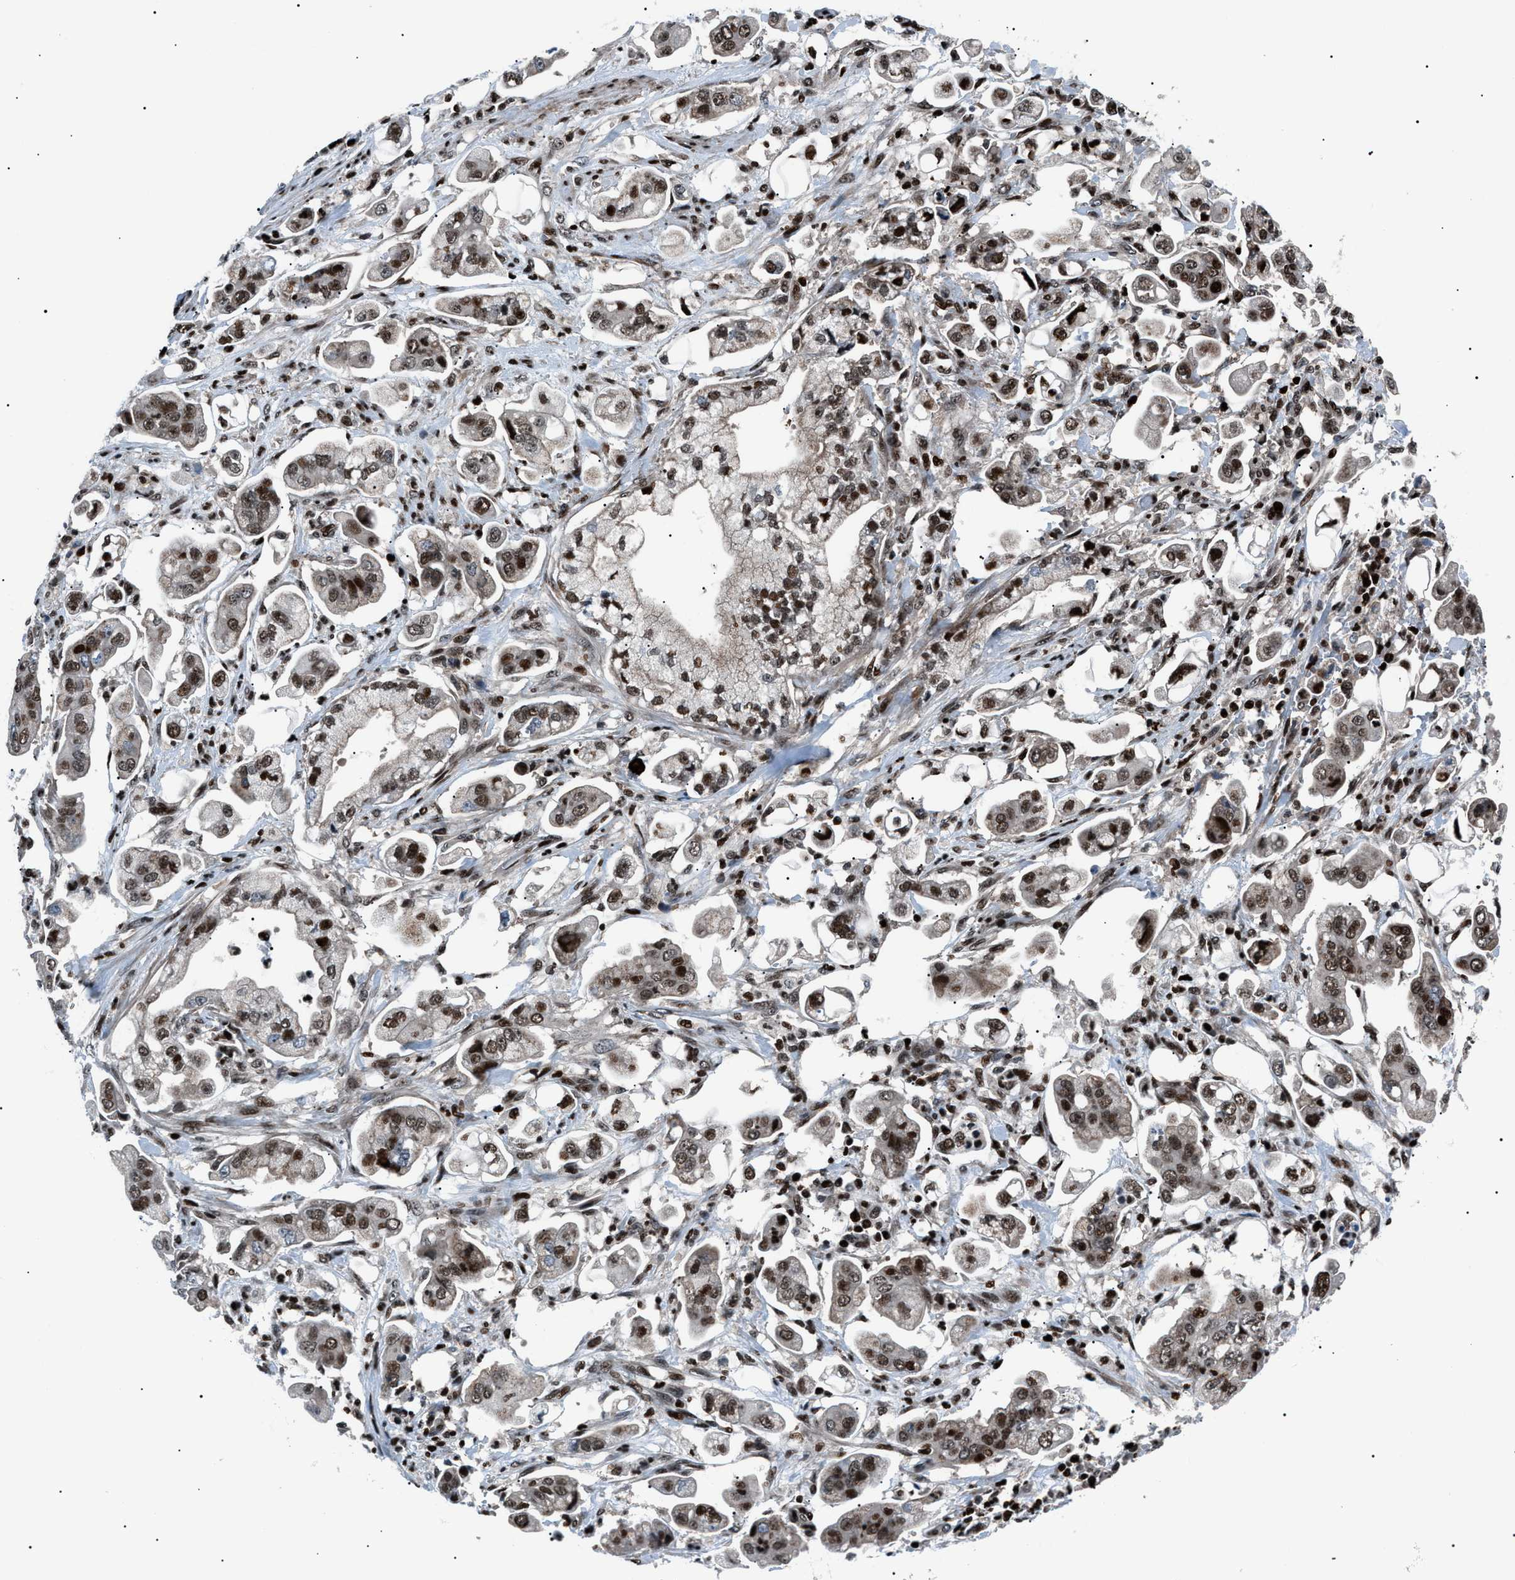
{"staining": {"intensity": "moderate", "quantity": ">75%", "location": "nuclear"}, "tissue": "stomach cancer", "cell_type": "Tumor cells", "image_type": "cancer", "snomed": [{"axis": "morphology", "description": "Adenocarcinoma, NOS"}, {"axis": "topography", "description": "Stomach"}], "caption": "A medium amount of moderate nuclear positivity is appreciated in approximately >75% of tumor cells in stomach cancer tissue.", "gene": "PRKX", "patient": {"sex": "male", "age": 62}}